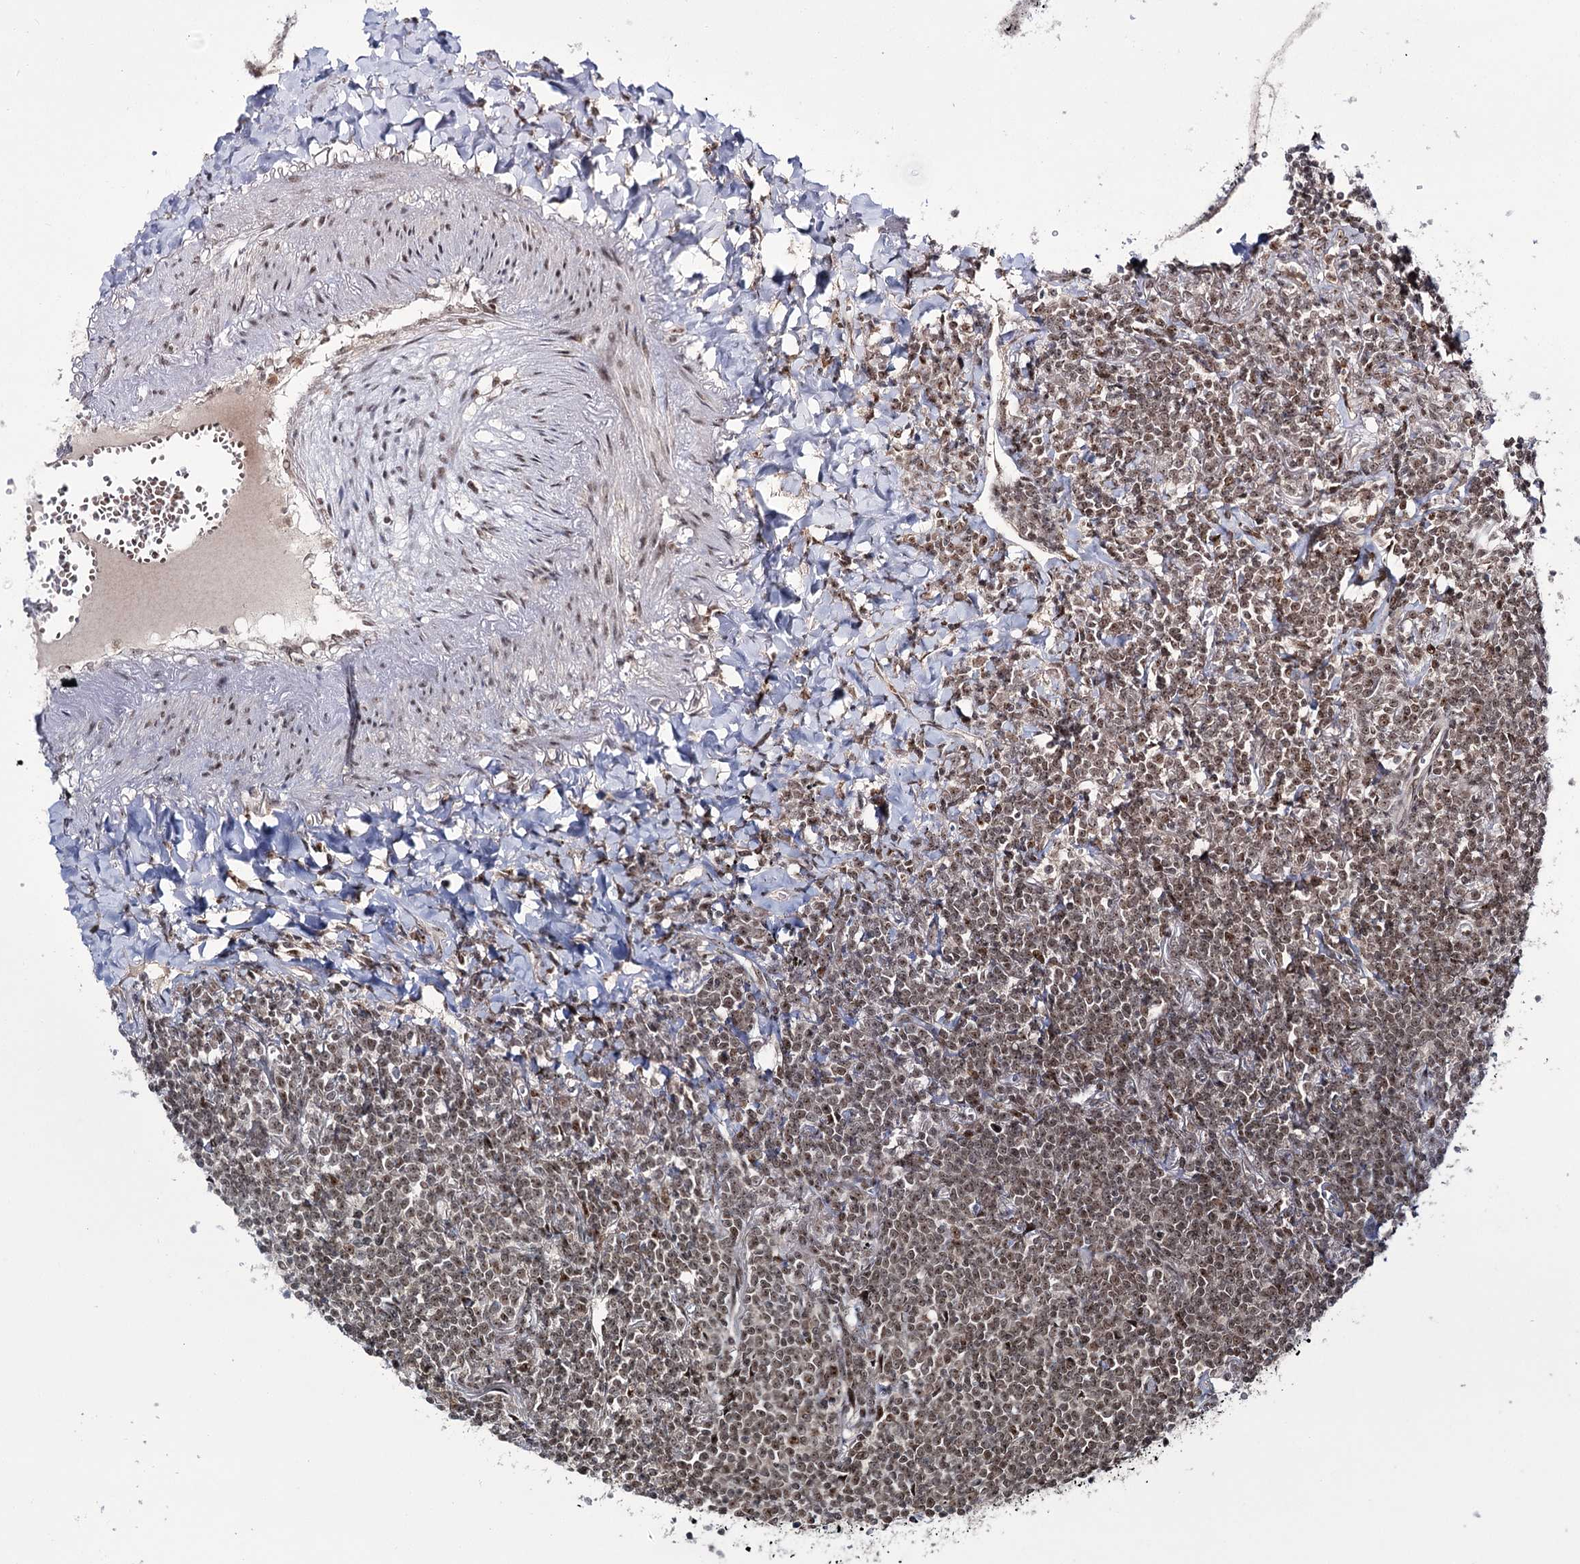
{"staining": {"intensity": "moderate", "quantity": "25%-75%", "location": "nuclear"}, "tissue": "lymphoma", "cell_type": "Tumor cells", "image_type": "cancer", "snomed": [{"axis": "morphology", "description": "Malignant lymphoma, non-Hodgkin's type, Low grade"}, {"axis": "topography", "description": "Lung"}], "caption": "Immunohistochemical staining of human low-grade malignant lymphoma, non-Hodgkin's type demonstrates medium levels of moderate nuclear protein staining in approximately 25%-75% of tumor cells. The staining is performed using DAB (3,3'-diaminobenzidine) brown chromogen to label protein expression. The nuclei are counter-stained blue using hematoxylin.", "gene": "ERCC3", "patient": {"sex": "female", "age": 71}}